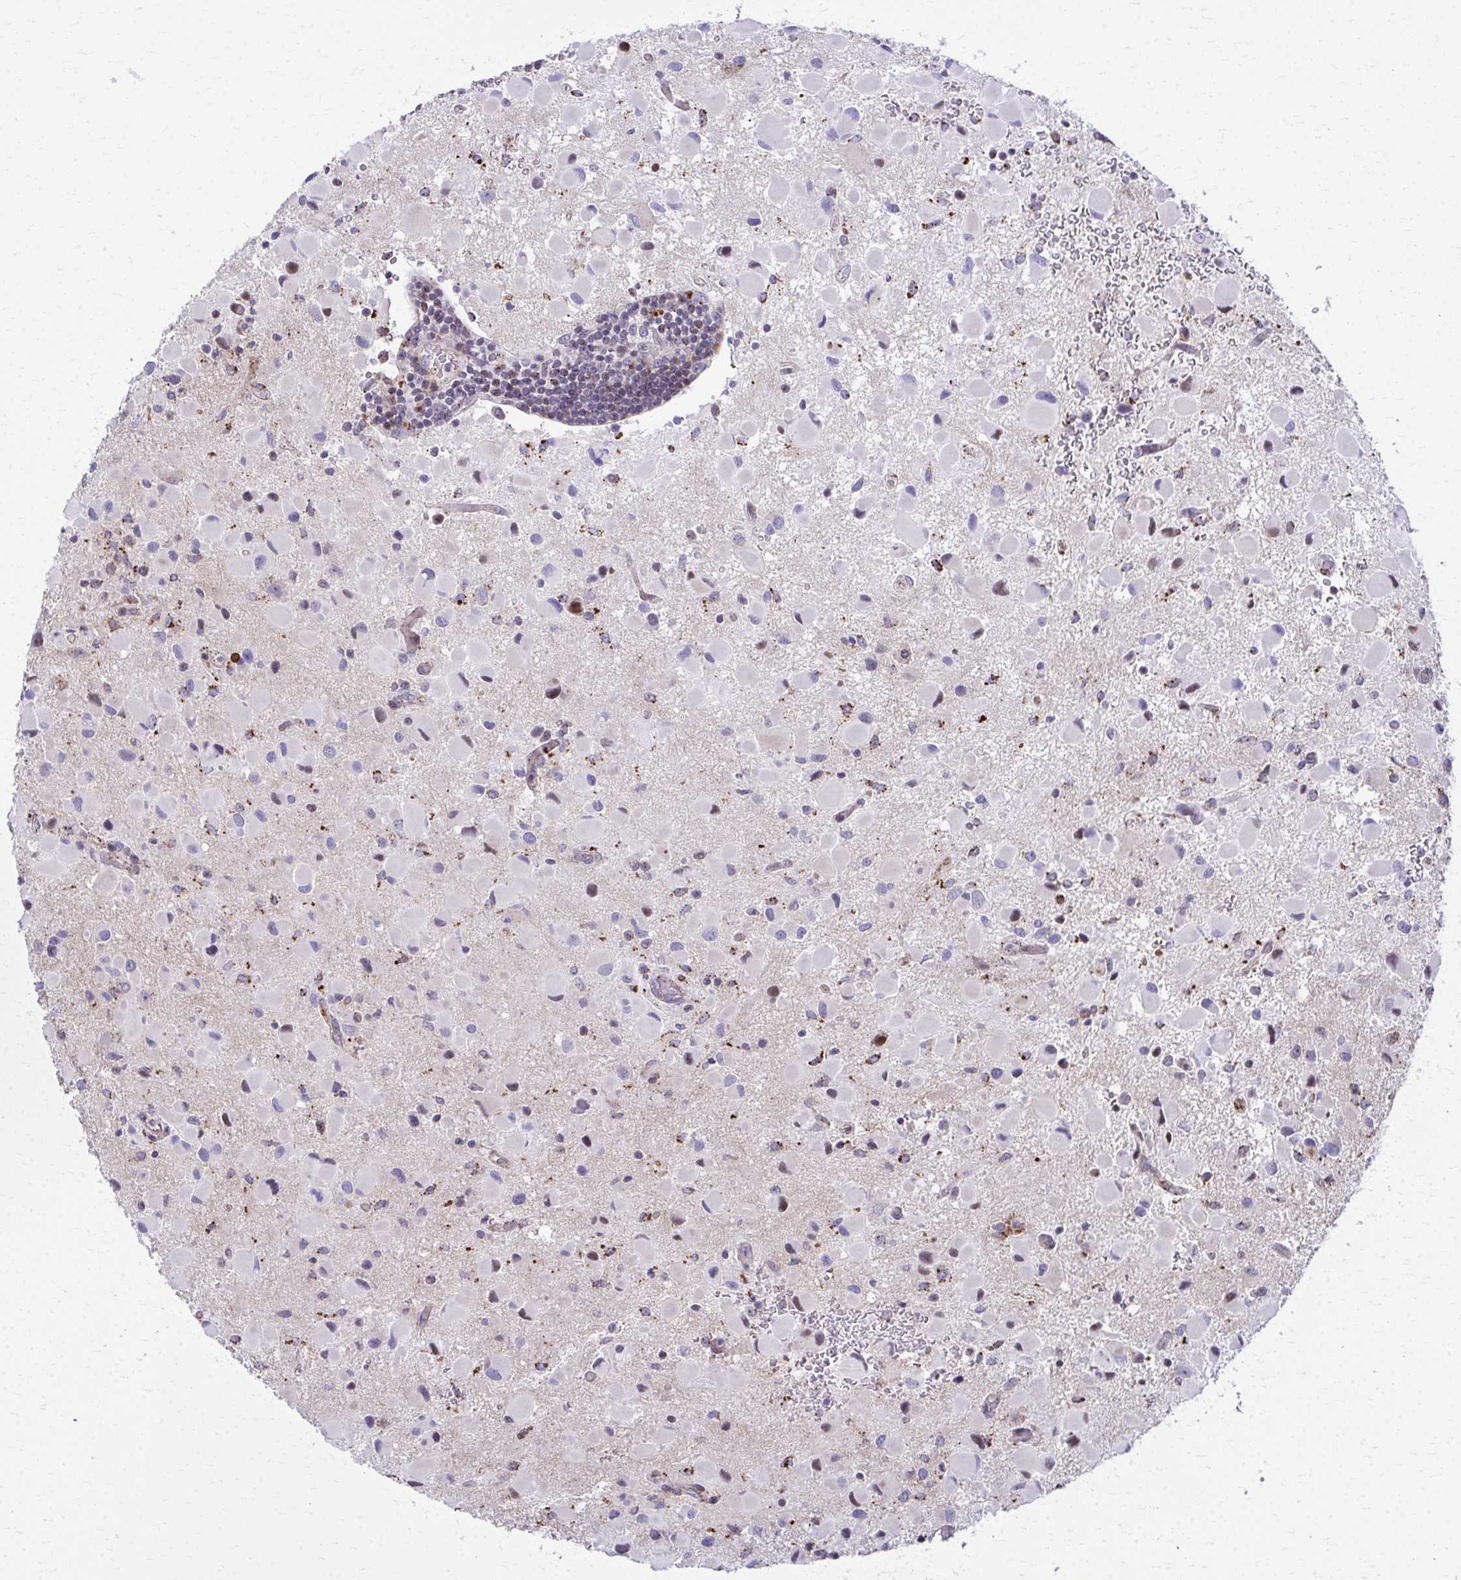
{"staining": {"intensity": "moderate", "quantity": "<25%", "location": "cytoplasmic/membranous,nuclear"}, "tissue": "glioma", "cell_type": "Tumor cells", "image_type": "cancer", "snomed": [{"axis": "morphology", "description": "Glioma, malignant, Low grade"}, {"axis": "topography", "description": "Brain"}], "caption": "Protein expression analysis of low-grade glioma (malignant) exhibits moderate cytoplasmic/membranous and nuclear expression in approximately <25% of tumor cells.", "gene": "LRRC4B", "patient": {"sex": "female", "age": 32}}